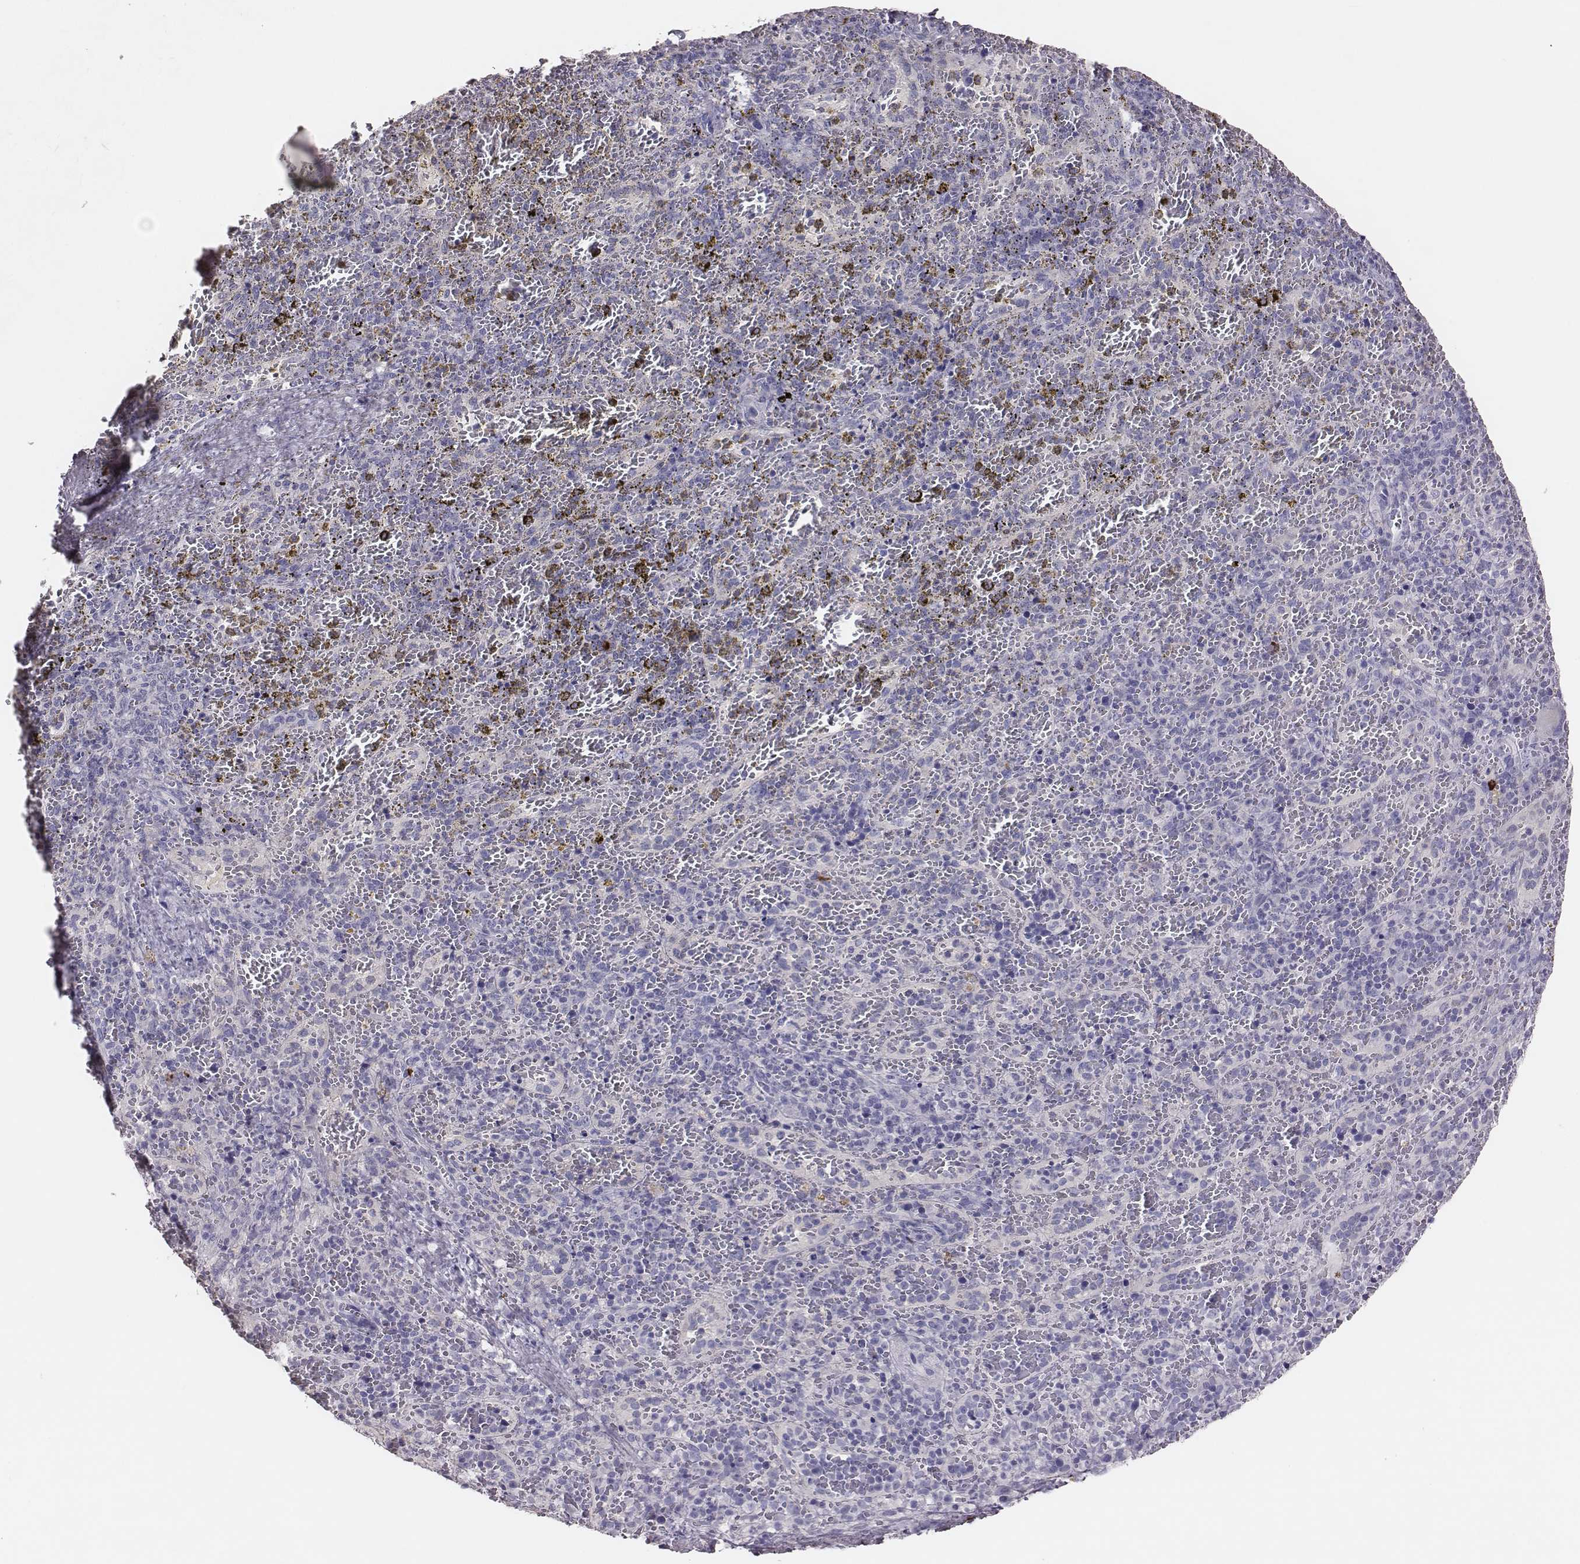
{"staining": {"intensity": "strong", "quantity": "<25%", "location": "cytoplasmic/membranous"}, "tissue": "spleen", "cell_type": "Cells in red pulp", "image_type": "normal", "snomed": [{"axis": "morphology", "description": "Normal tissue, NOS"}, {"axis": "topography", "description": "Spleen"}], "caption": "Benign spleen shows strong cytoplasmic/membranous staining in about <25% of cells in red pulp The protein of interest is stained brown, and the nuclei are stained in blue (DAB IHC with brightfield microscopy, high magnification)..", "gene": "P2RY10", "patient": {"sex": "female", "age": 50}}